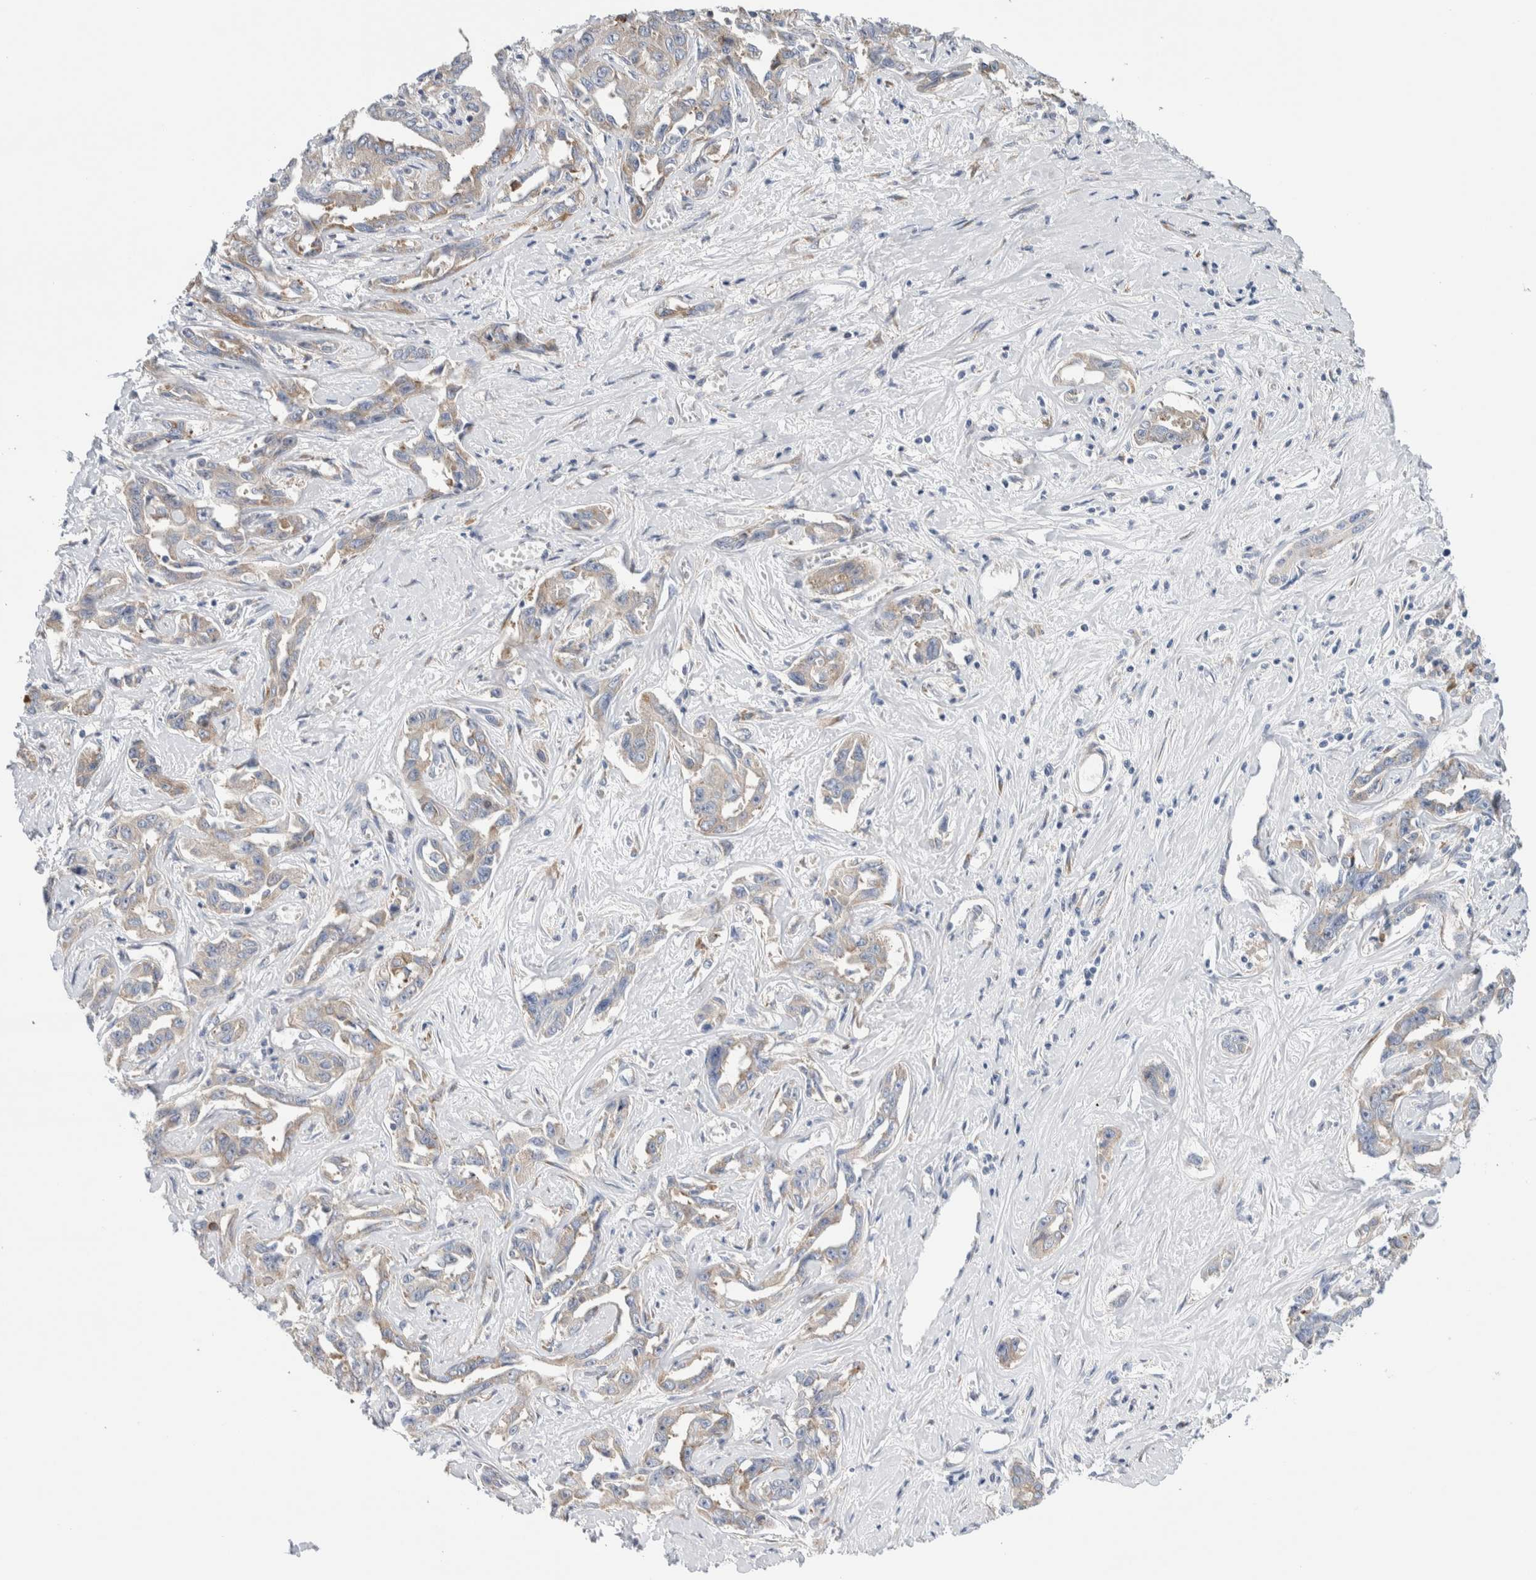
{"staining": {"intensity": "weak", "quantity": "25%-75%", "location": "cytoplasmic/membranous"}, "tissue": "liver cancer", "cell_type": "Tumor cells", "image_type": "cancer", "snomed": [{"axis": "morphology", "description": "Cholangiocarcinoma"}, {"axis": "topography", "description": "Liver"}], "caption": "A brown stain shows weak cytoplasmic/membranous positivity of a protein in human liver cholangiocarcinoma tumor cells.", "gene": "RACK1", "patient": {"sex": "male", "age": 59}}